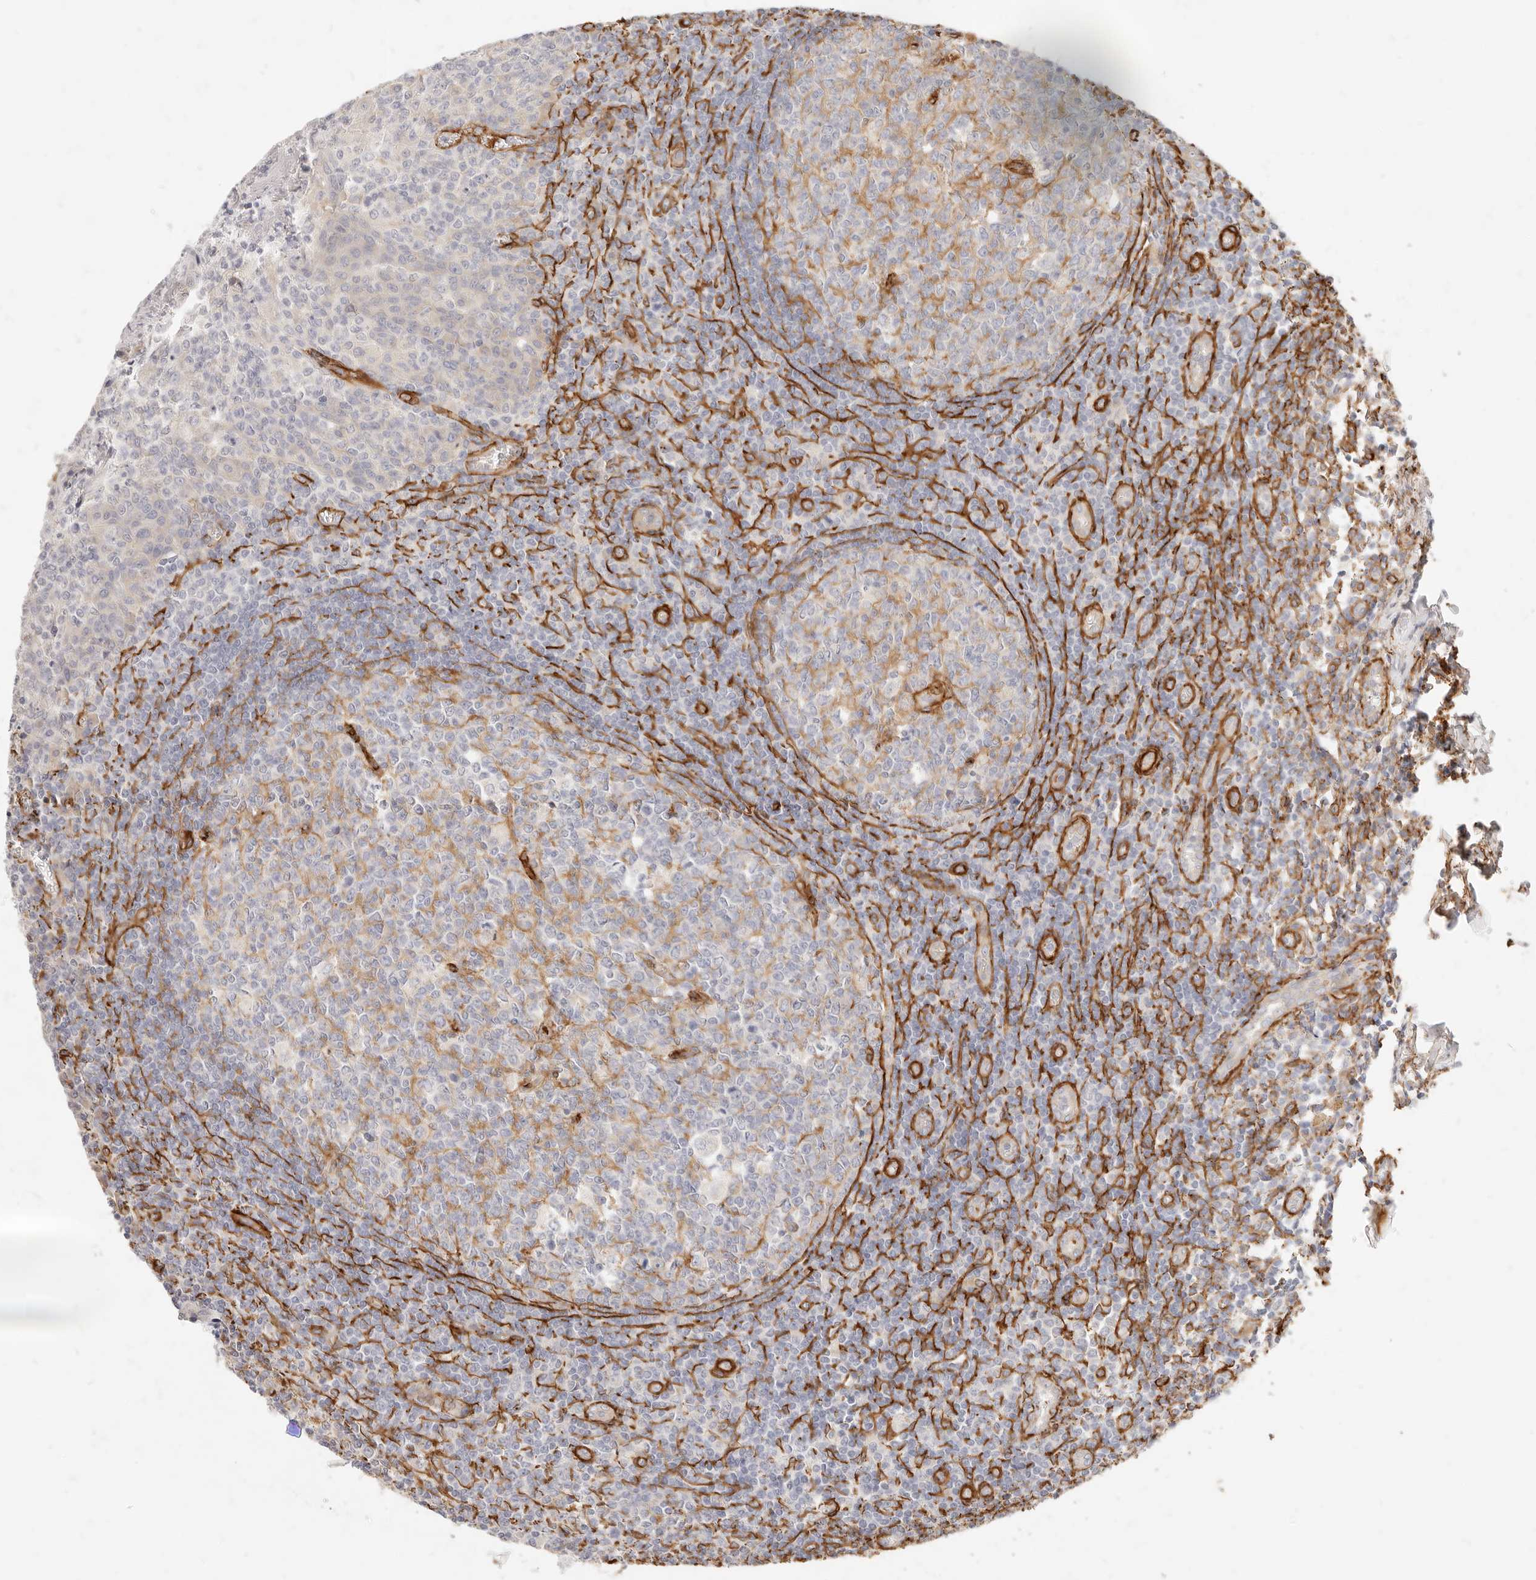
{"staining": {"intensity": "weak", "quantity": "<25%", "location": "cytoplasmic/membranous"}, "tissue": "tonsil", "cell_type": "Germinal center cells", "image_type": "normal", "snomed": [{"axis": "morphology", "description": "Normal tissue, NOS"}, {"axis": "topography", "description": "Tonsil"}], "caption": "This is a image of immunohistochemistry staining of normal tonsil, which shows no staining in germinal center cells.", "gene": "TMTC2", "patient": {"sex": "female", "age": 19}}